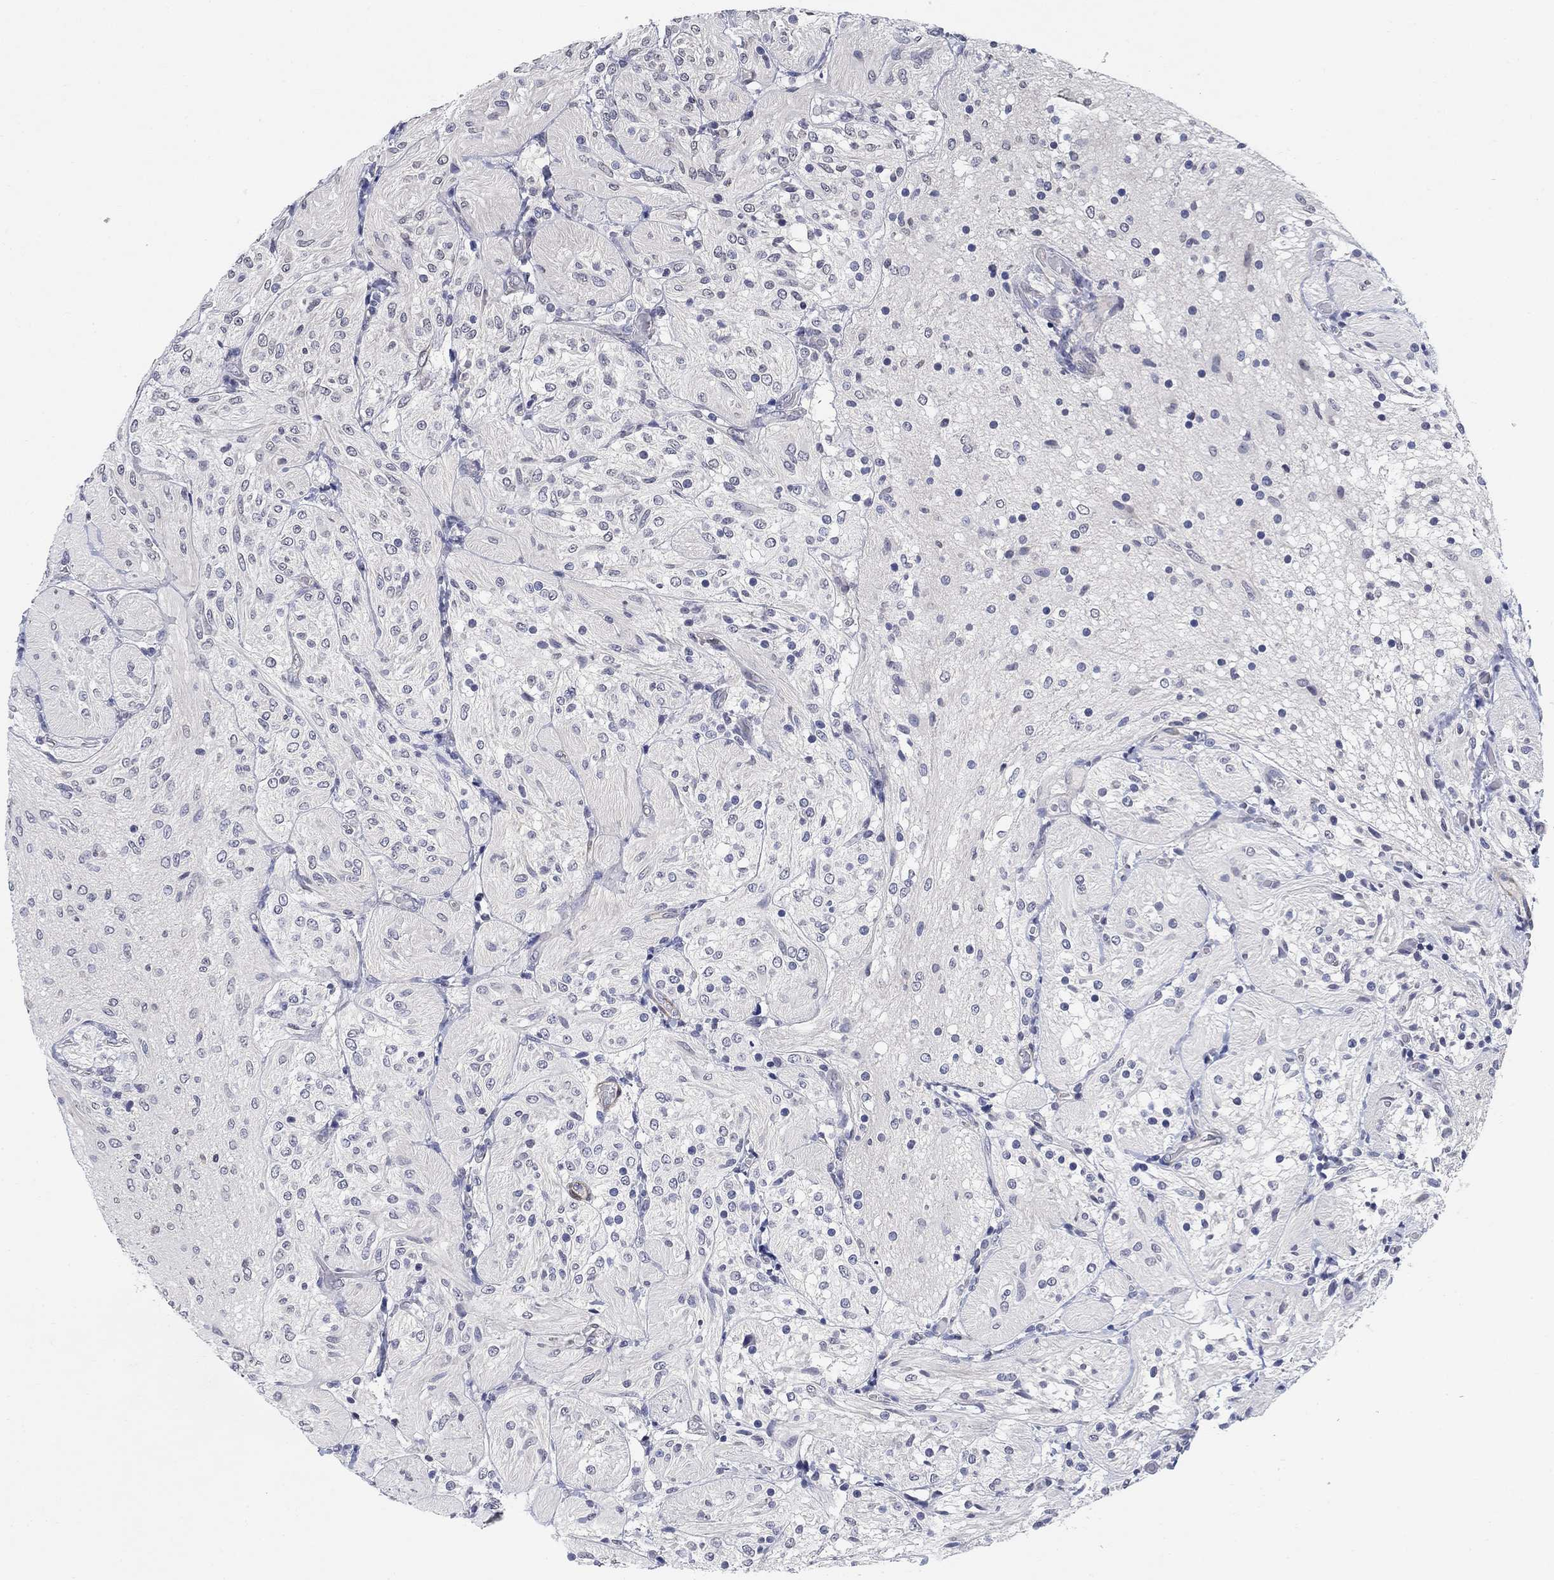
{"staining": {"intensity": "negative", "quantity": "none", "location": "none"}, "tissue": "glioma", "cell_type": "Tumor cells", "image_type": "cancer", "snomed": [{"axis": "morphology", "description": "Glioma, malignant, Low grade"}, {"axis": "topography", "description": "Brain"}], "caption": "A histopathology image of human glioma is negative for staining in tumor cells.", "gene": "OTUB2", "patient": {"sex": "male", "age": 3}}